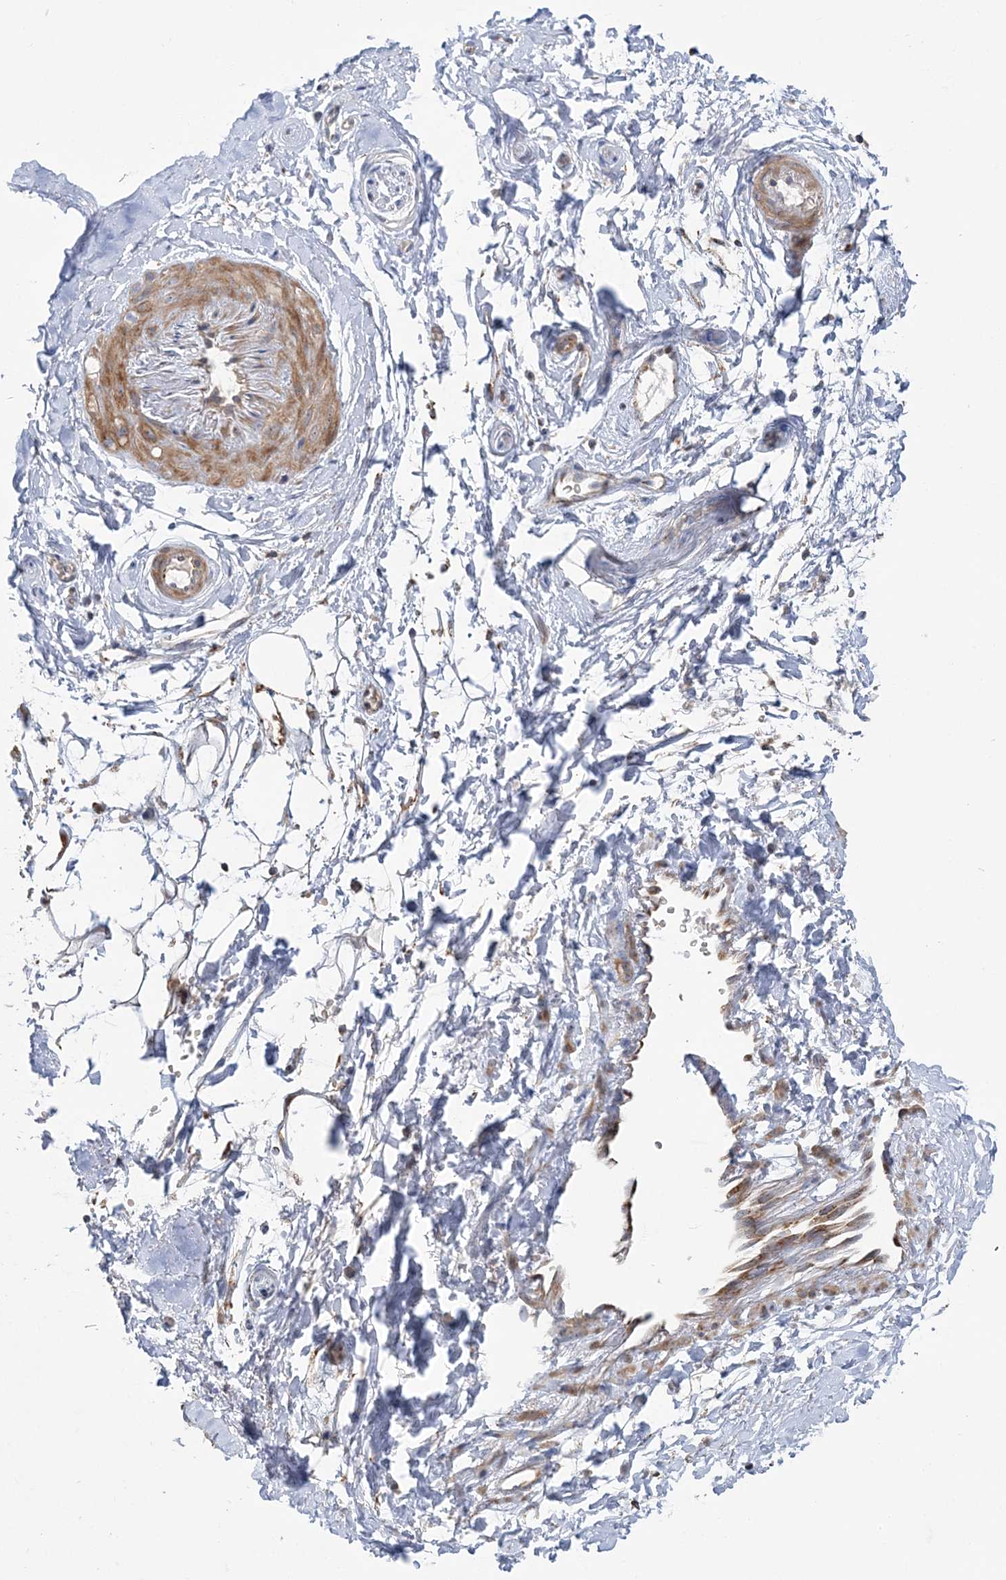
{"staining": {"intensity": "negative", "quantity": "none", "location": "none"}, "tissue": "adipose tissue", "cell_type": "Adipocytes", "image_type": "normal", "snomed": [{"axis": "morphology", "description": "Normal tissue, NOS"}, {"axis": "morphology", "description": "Basal cell carcinoma"}, {"axis": "topography", "description": "Skin"}], "caption": "The image shows no staining of adipocytes in normal adipose tissue. Brightfield microscopy of immunohistochemistry (IHC) stained with DAB (brown) and hematoxylin (blue), captured at high magnification.", "gene": "MMADHC", "patient": {"sex": "female", "age": 89}}